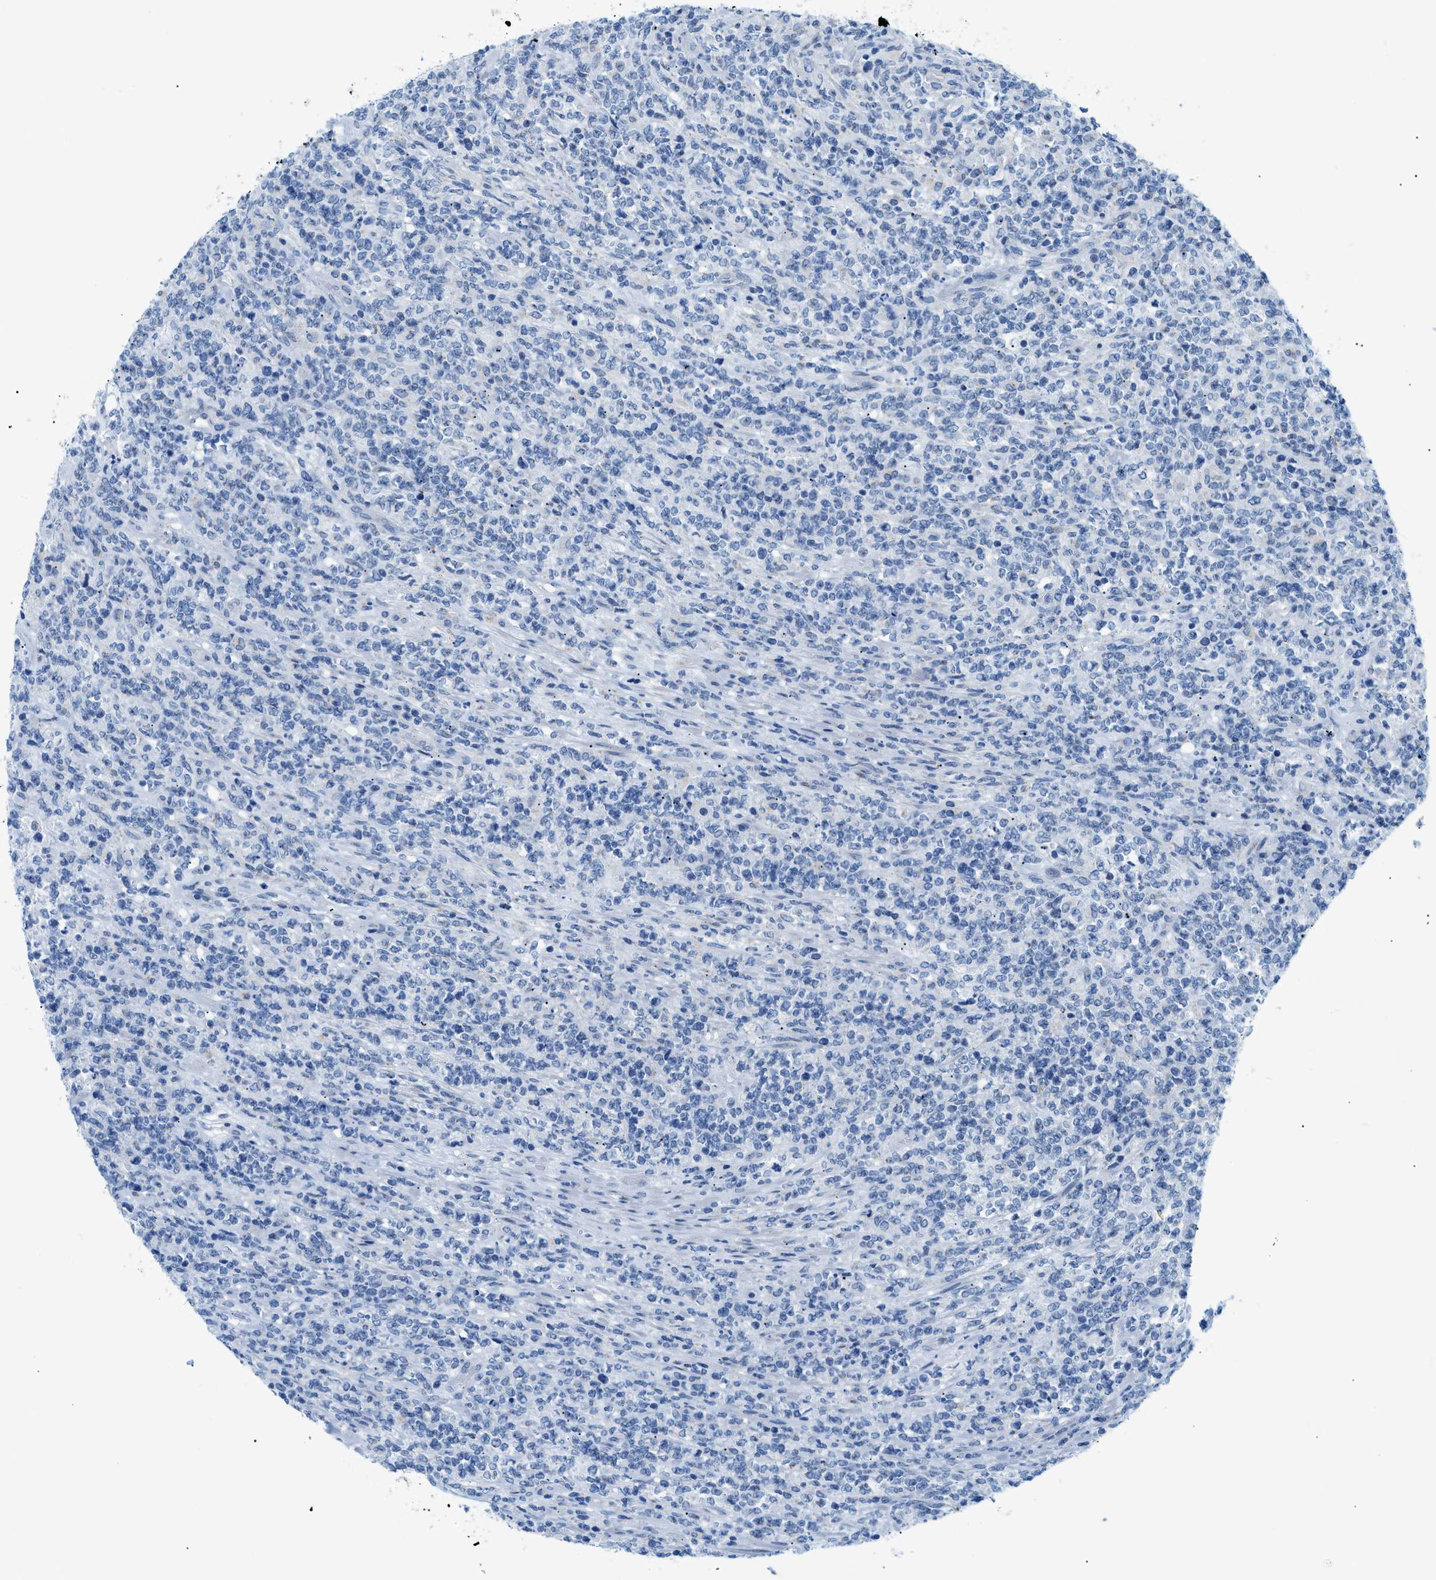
{"staining": {"intensity": "negative", "quantity": "none", "location": "none"}, "tissue": "lymphoma", "cell_type": "Tumor cells", "image_type": "cancer", "snomed": [{"axis": "morphology", "description": "Malignant lymphoma, non-Hodgkin's type, High grade"}, {"axis": "topography", "description": "Soft tissue"}], "caption": "Tumor cells are negative for protein expression in human malignant lymphoma, non-Hodgkin's type (high-grade).", "gene": "FDCSP", "patient": {"sex": "male", "age": 18}}